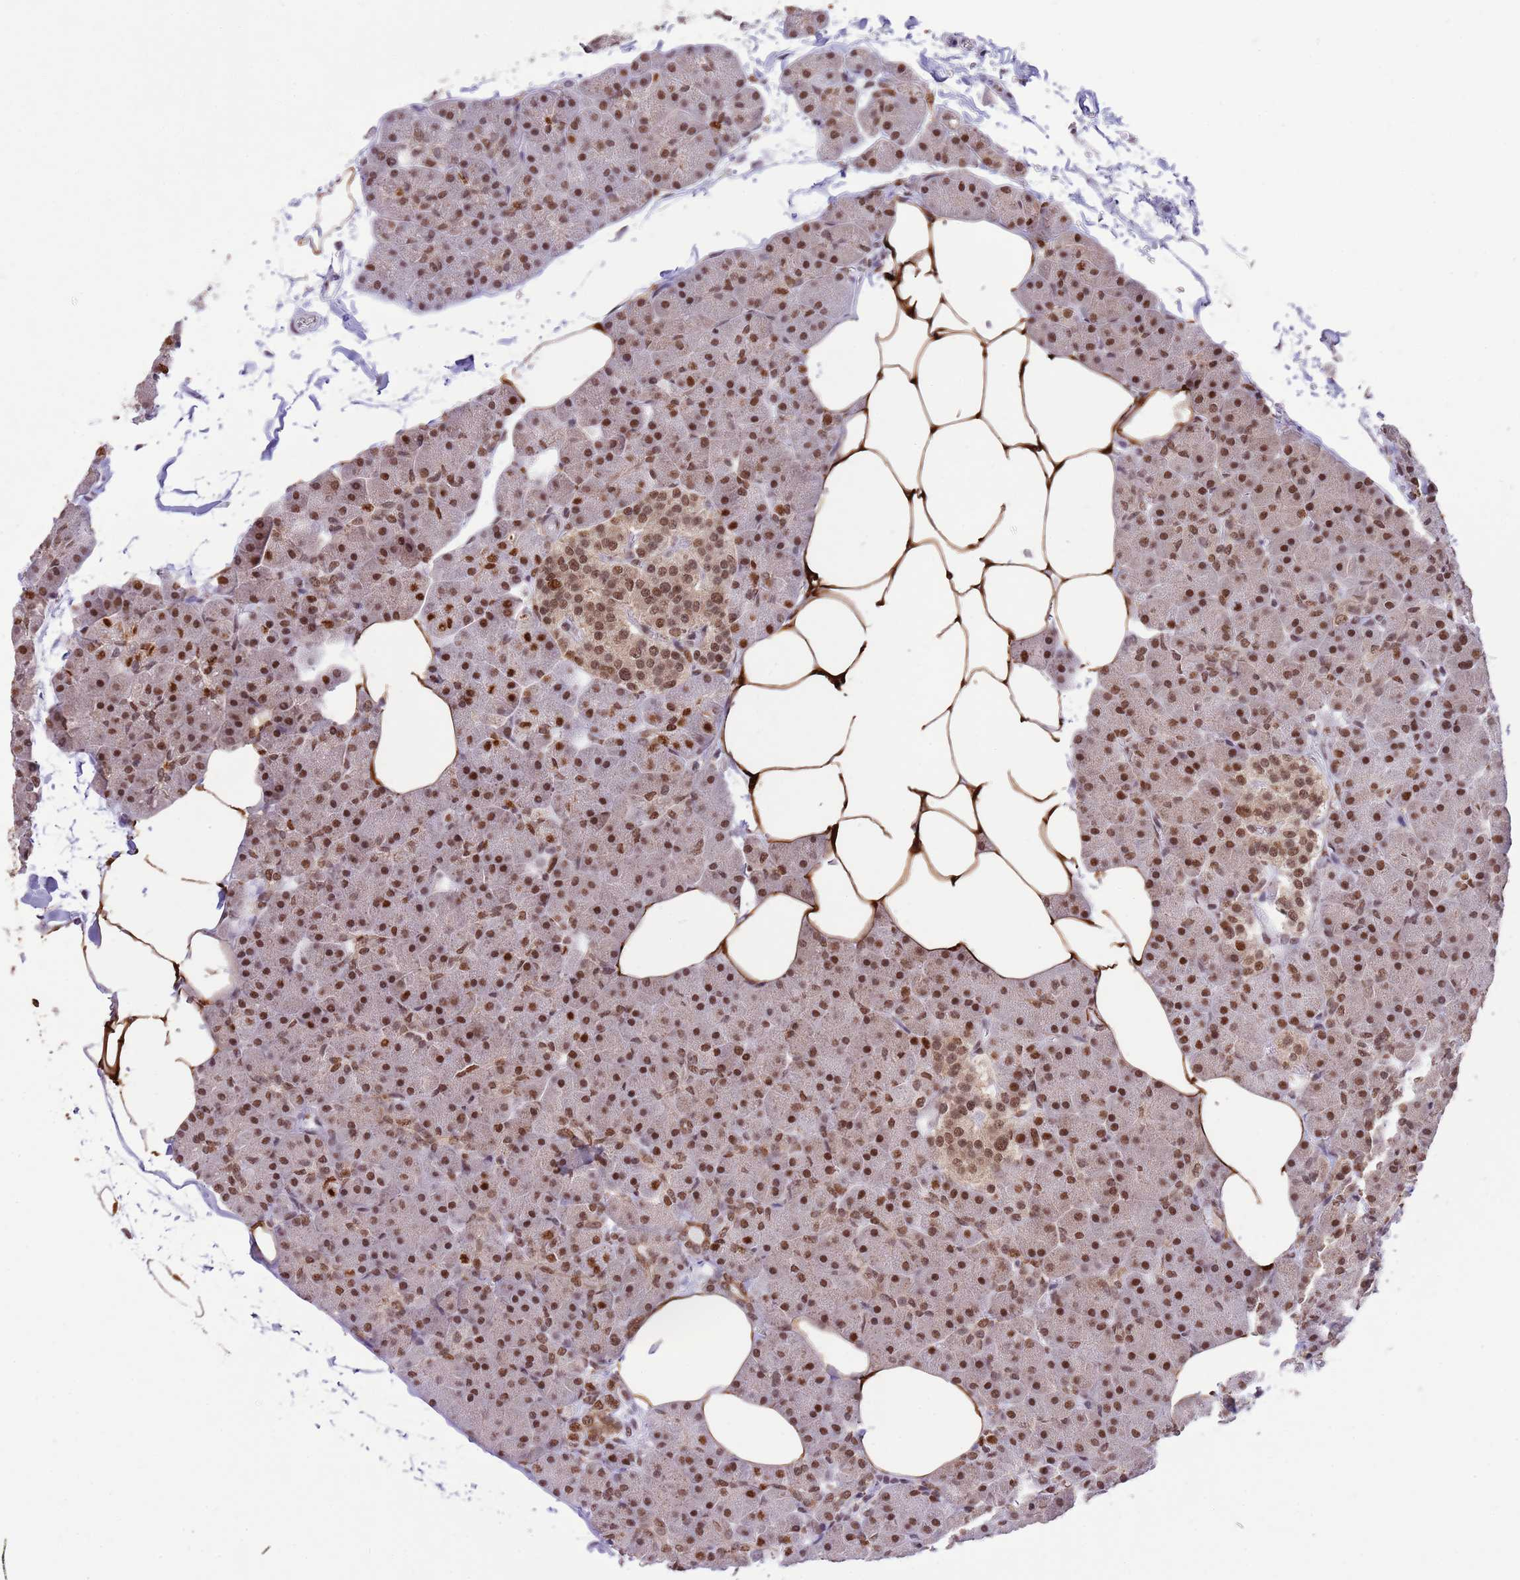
{"staining": {"intensity": "strong", "quantity": ">75%", "location": "nuclear"}, "tissue": "pancreas", "cell_type": "Exocrine glandular cells", "image_type": "normal", "snomed": [{"axis": "morphology", "description": "Normal tissue, NOS"}, {"axis": "topography", "description": "Pancreas"}], "caption": "A high amount of strong nuclear expression is identified in about >75% of exocrine glandular cells in normal pancreas.", "gene": "TRIM32", "patient": {"sex": "male", "age": 35}}